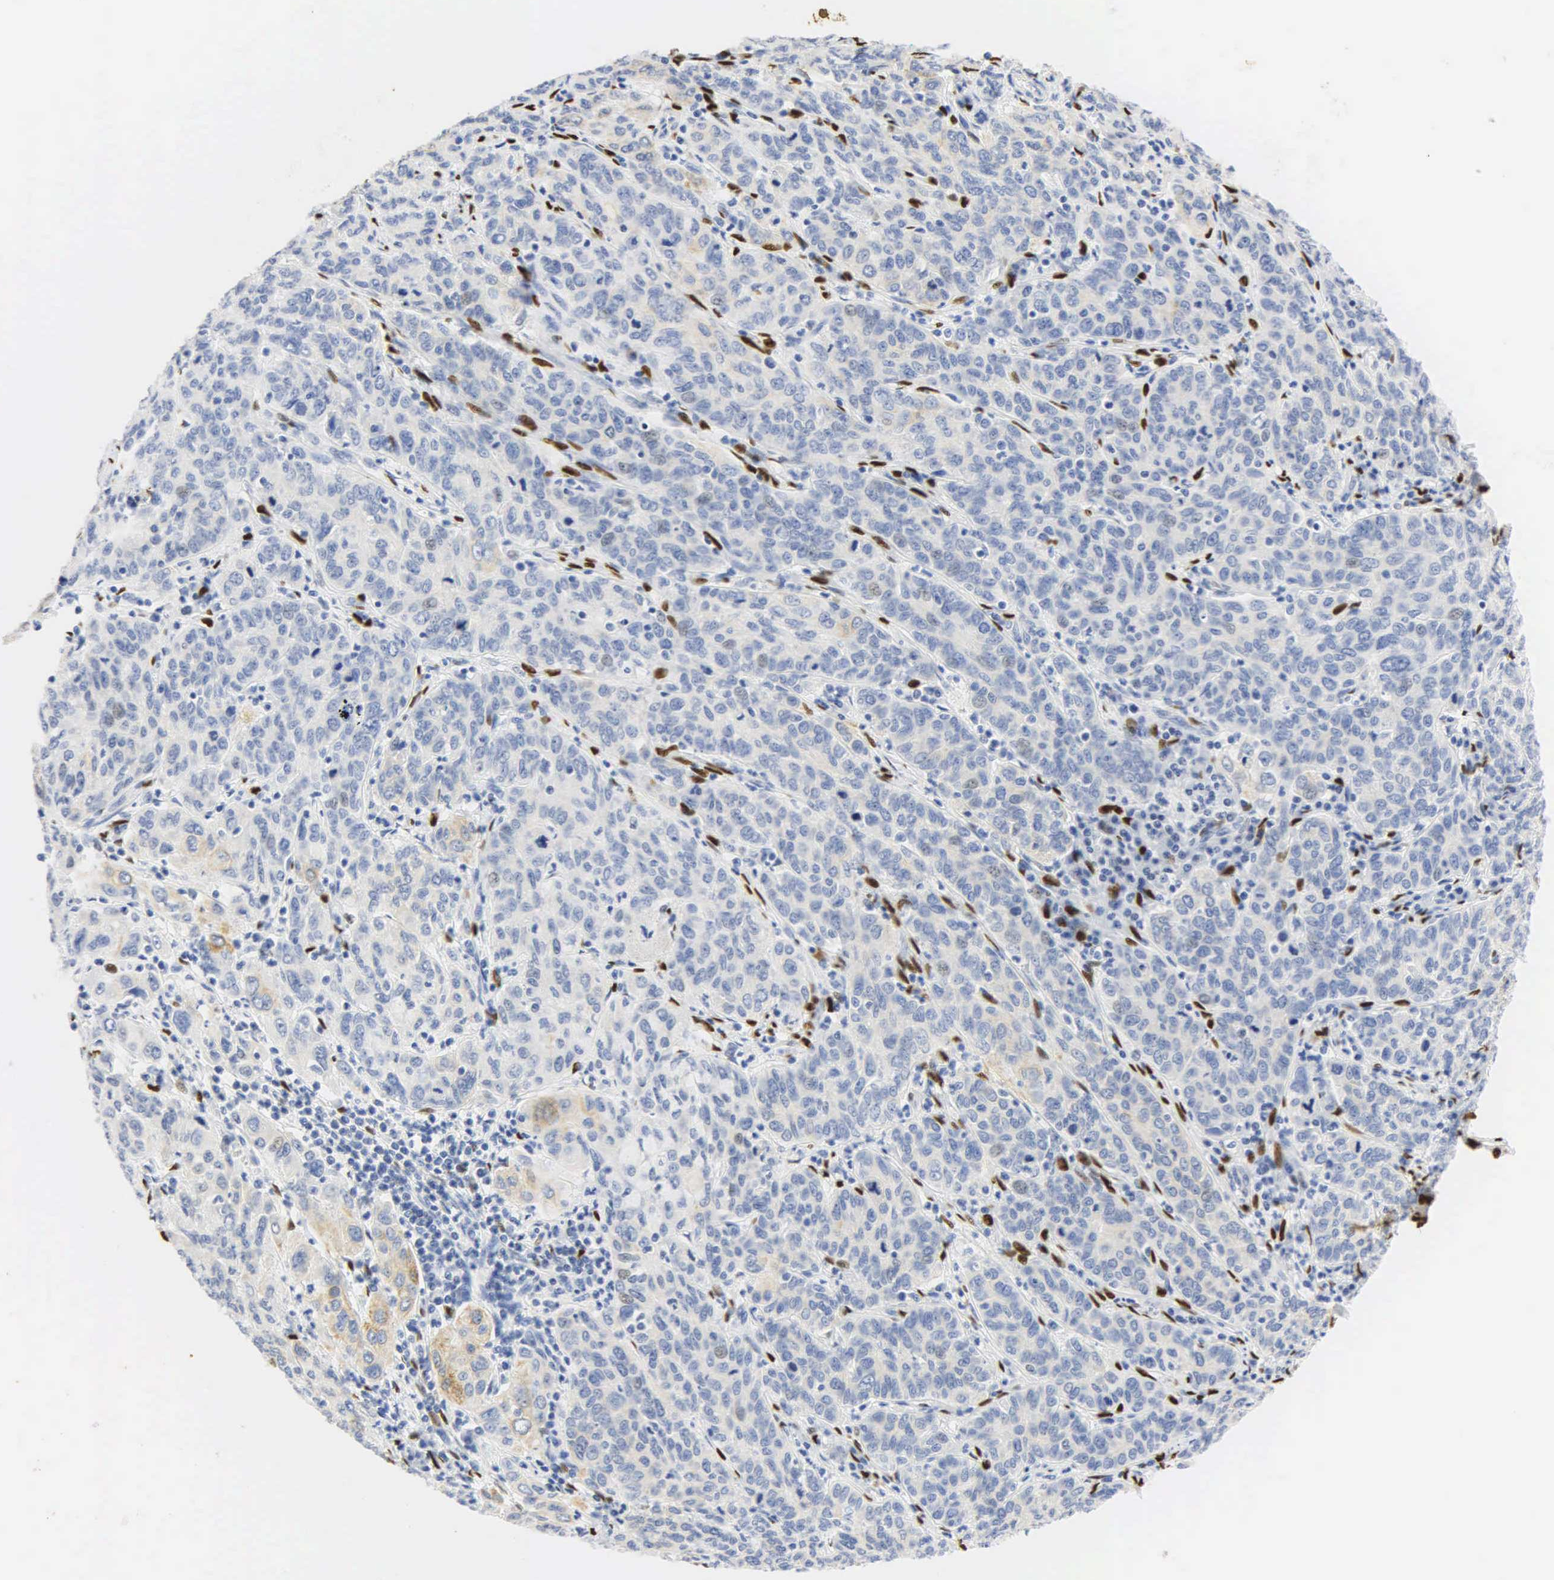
{"staining": {"intensity": "weak", "quantity": "<25%", "location": "cytoplasmic/membranous"}, "tissue": "cervical cancer", "cell_type": "Tumor cells", "image_type": "cancer", "snomed": [{"axis": "morphology", "description": "Squamous cell carcinoma, NOS"}, {"axis": "topography", "description": "Cervix"}], "caption": "Immunohistochemical staining of cervical squamous cell carcinoma demonstrates no significant staining in tumor cells.", "gene": "PGR", "patient": {"sex": "female", "age": 38}}